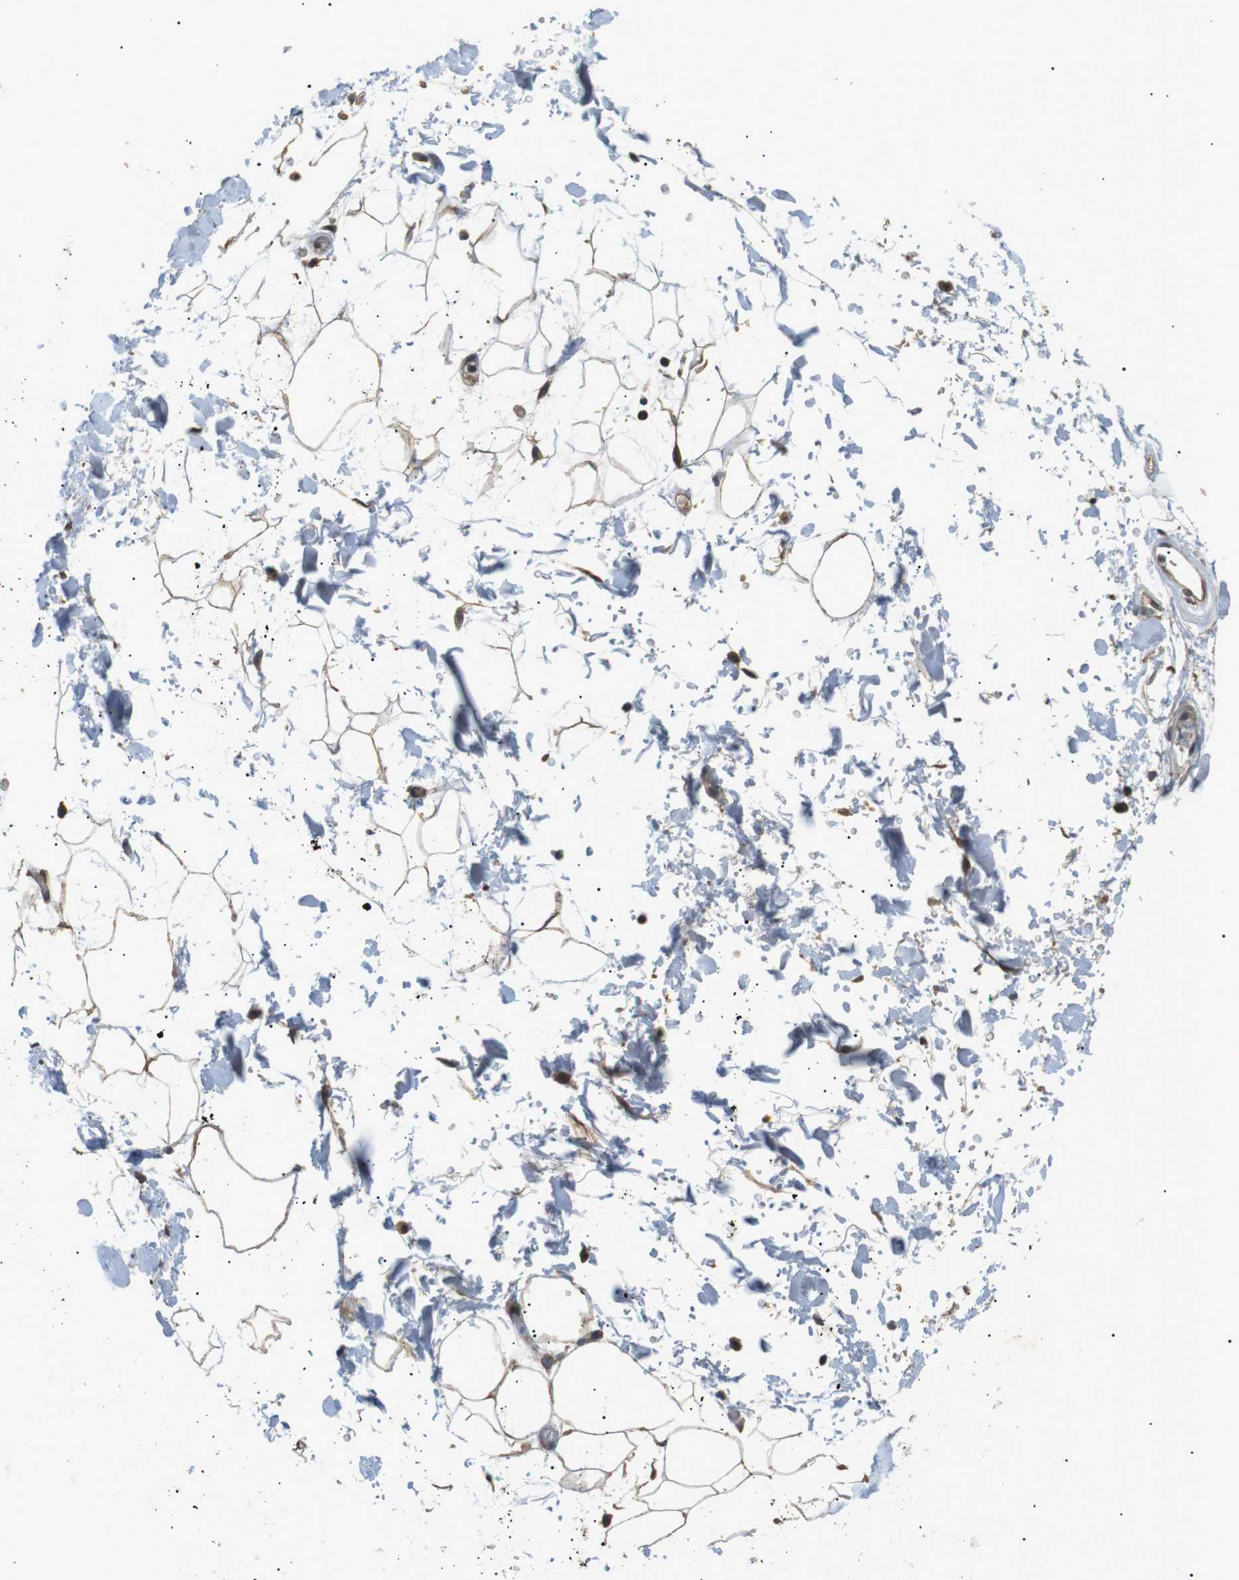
{"staining": {"intensity": "negative", "quantity": "none", "location": "none"}, "tissue": "adipose tissue", "cell_type": "Adipocytes", "image_type": "normal", "snomed": [{"axis": "morphology", "description": "Normal tissue, NOS"}, {"axis": "topography", "description": "Soft tissue"}], "caption": "Immunohistochemistry (IHC) photomicrograph of benign human adipose tissue stained for a protein (brown), which demonstrates no staining in adipocytes. (DAB (3,3'-diaminobenzidine) immunohistochemistry visualized using brightfield microscopy, high magnification).", "gene": "HSPA13", "patient": {"sex": "male", "age": 72}}